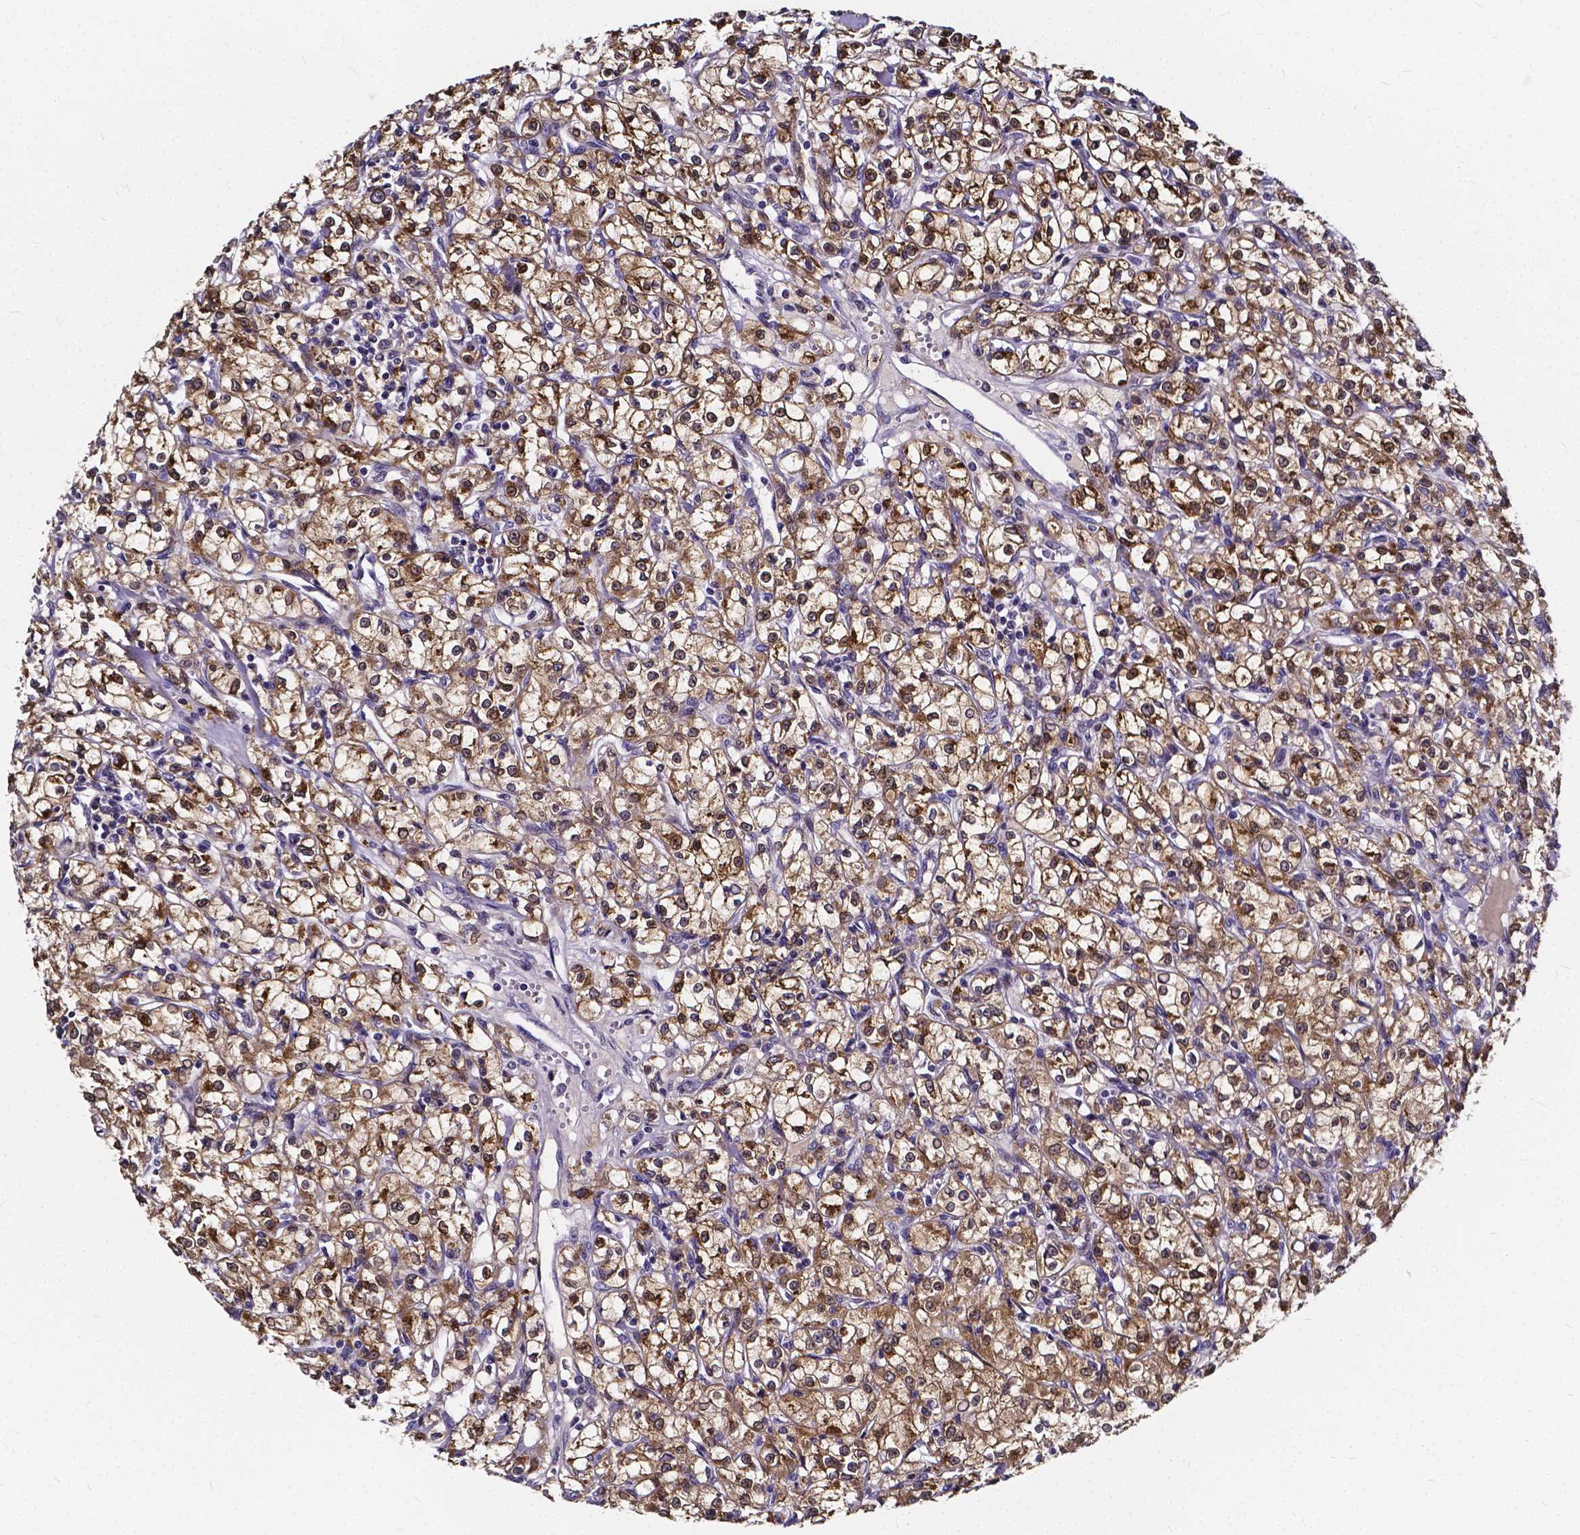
{"staining": {"intensity": "strong", "quantity": ">75%", "location": "cytoplasmic/membranous,nuclear"}, "tissue": "renal cancer", "cell_type": "Tumor cells", "image_type": "cancer", "snomed": [{"axis": "morphology", "description": "Adenocarcinoma, NOS"}, {"axis": "topography", "description": "Kidney"}], "caption": "Renal cancer (adenocarcinoma) was stained to show a protein in brown. There is high levels of strong cytoplasmic/membranous and nuclear expression in approximately >75% of tumor cells.", "gene": "SOWAHA", "patient": {"sex": "female", "age": 59}}